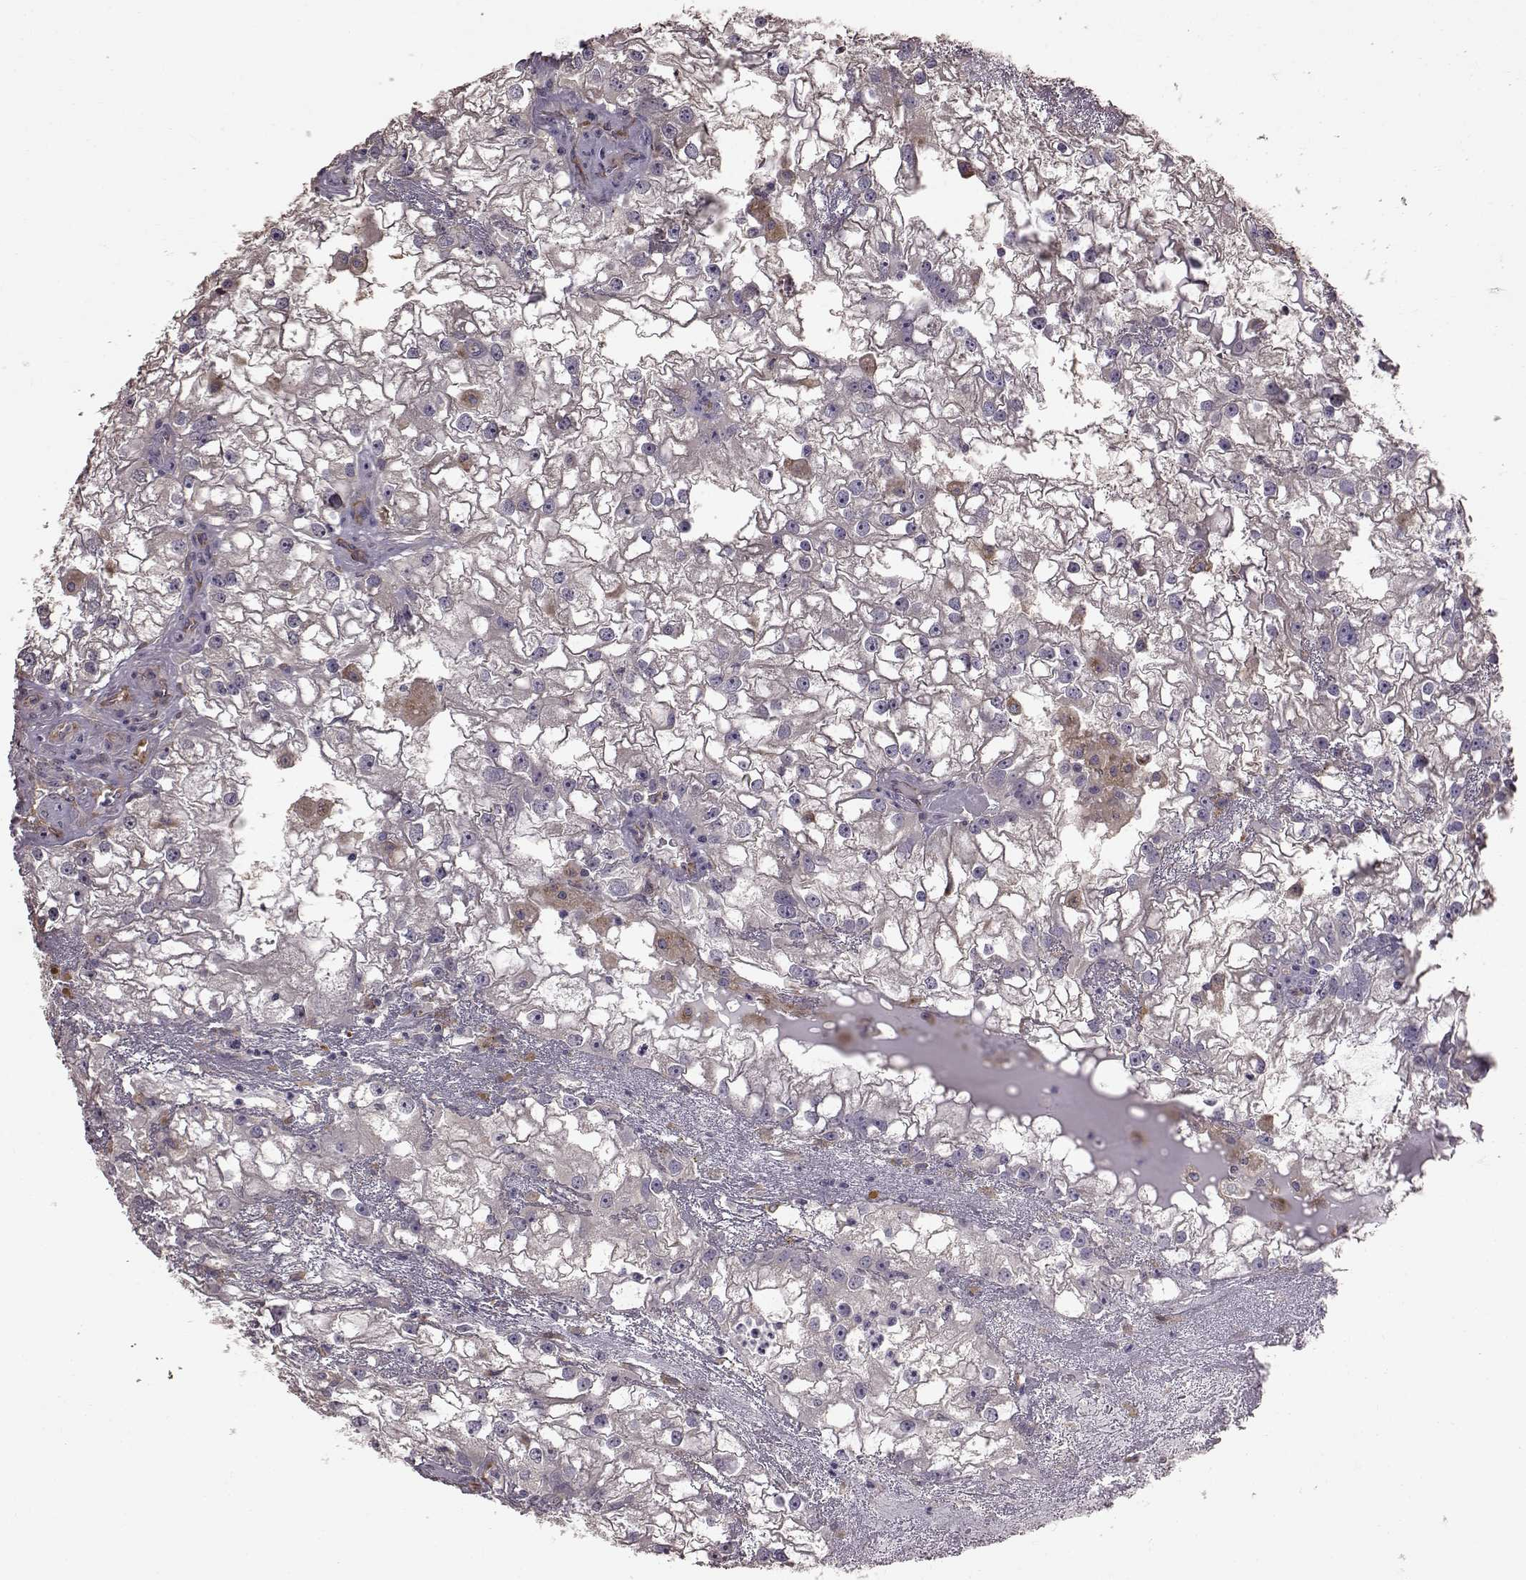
{"staining": {"intensity": "negative", "quantity": "none", "location": "none"}, "tissue": "renal cancer", "cell_type": "Tumor cells", "image_type": "cancer", "snomed": [{"axis": "morphology", "description": "Adenocarcinoma, NOS"}, {"axis": "topography", "description": "Kidney"}], "caption": "Human renal cancer stained for a protein using immunohistochemistry (IHC) reveals no expression in tumor cells.", "gene": "ADGRG2", "patient": {"sex": "male", "age": 59}}